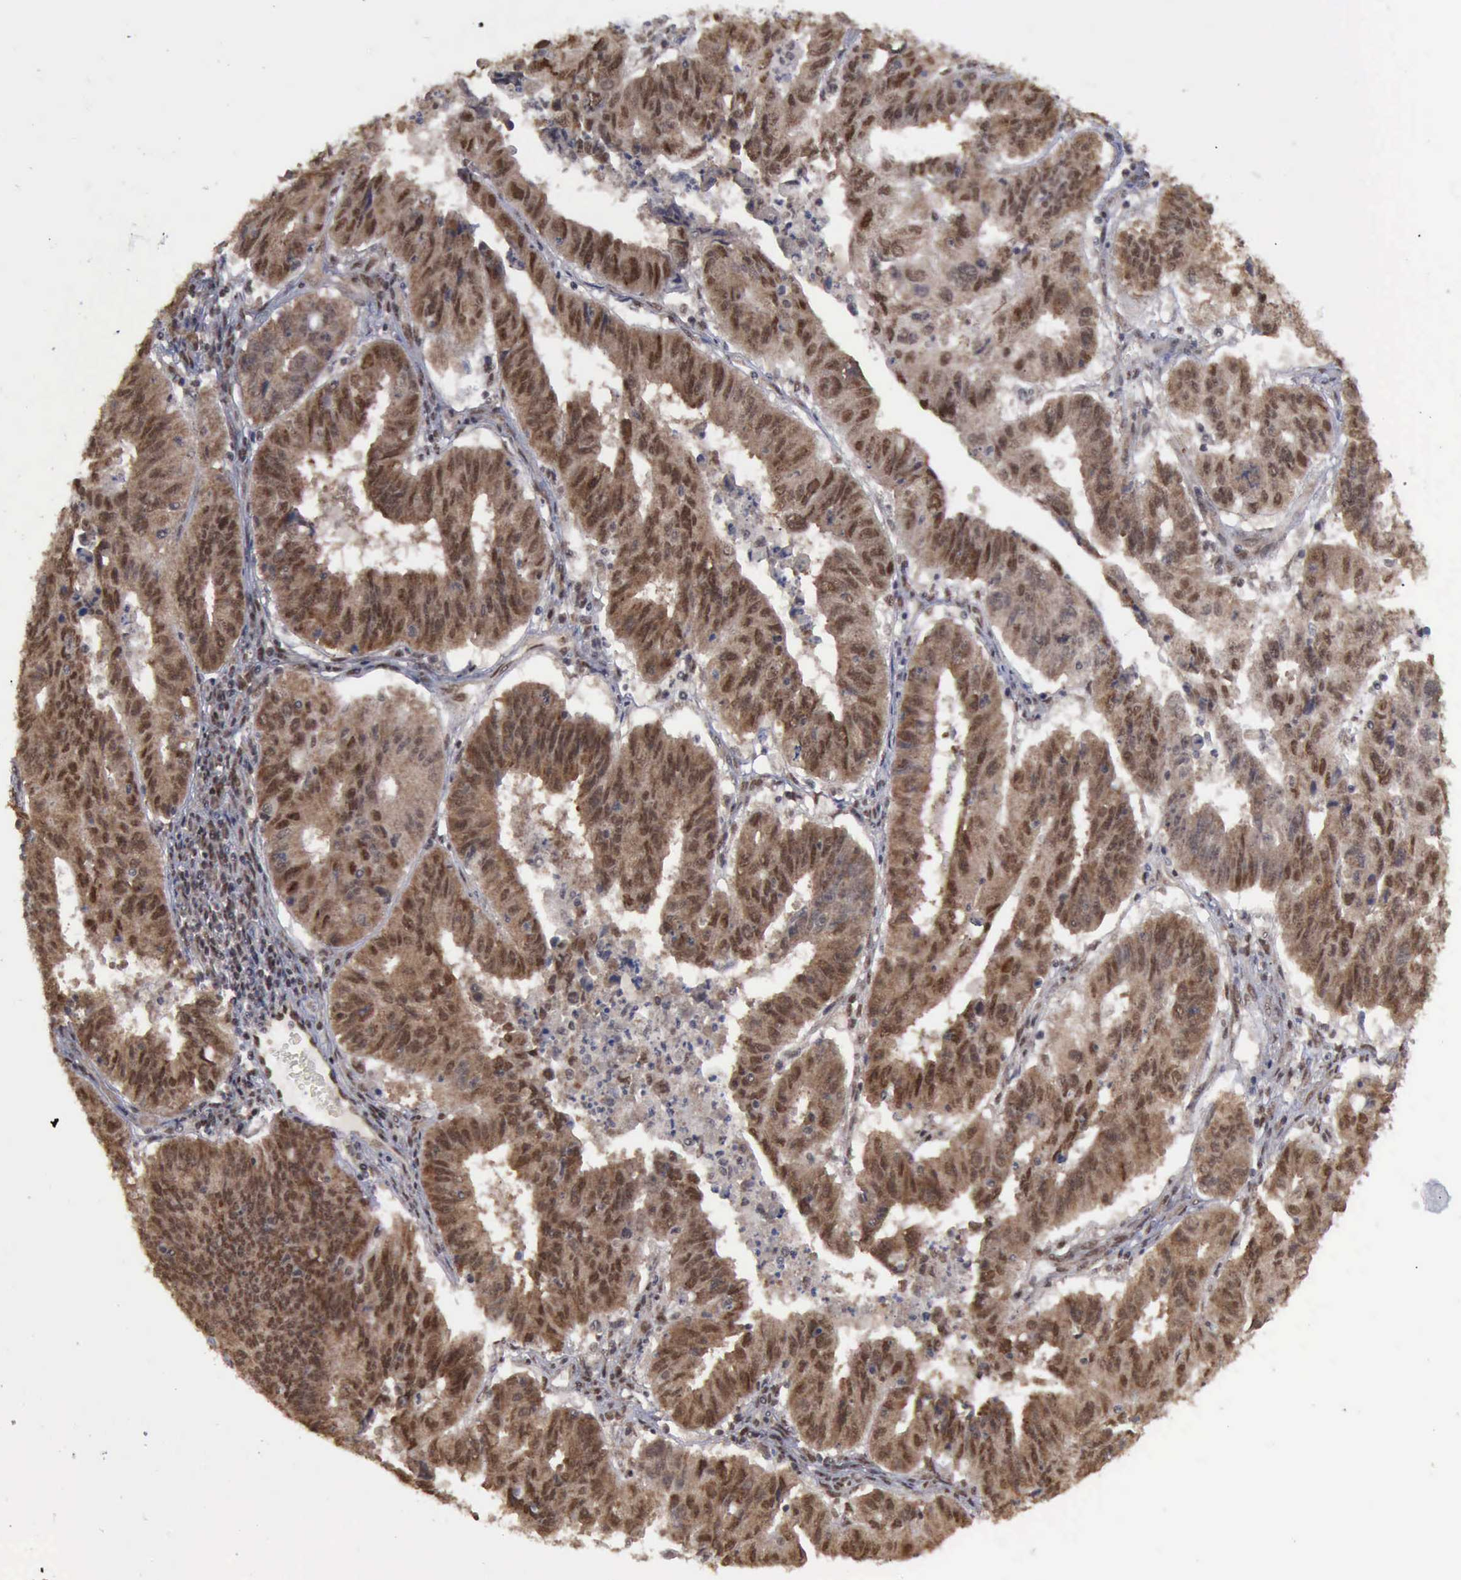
{"staining": {"intensity": "moderate", "quantity": ">75%", "location": "cytoplasmic/membranous,nuclear"}, "tissue": "endometrial cancer", "cell_type": "Tumor cells", "image_type": "cancer", "snomed": [{"axis": "morphology", "description": "Adenocarcinoma, NOS"}, {"axis": "topography", "description": "Endometrium"}], "caption": "Immunohistochemistry image of neoplastic tissue: human endometrial cancer stained using immunohistochemistry (IHC) displays medium levels of moderate protein expression localized specifically in the cytoplasmic/membranous and nuclear of tumor cells, appearing as a cytoplasmic/membranous and nuclear brown color.", "gene": "RTCB", "patient": {"sex": "female", "age": 42}}